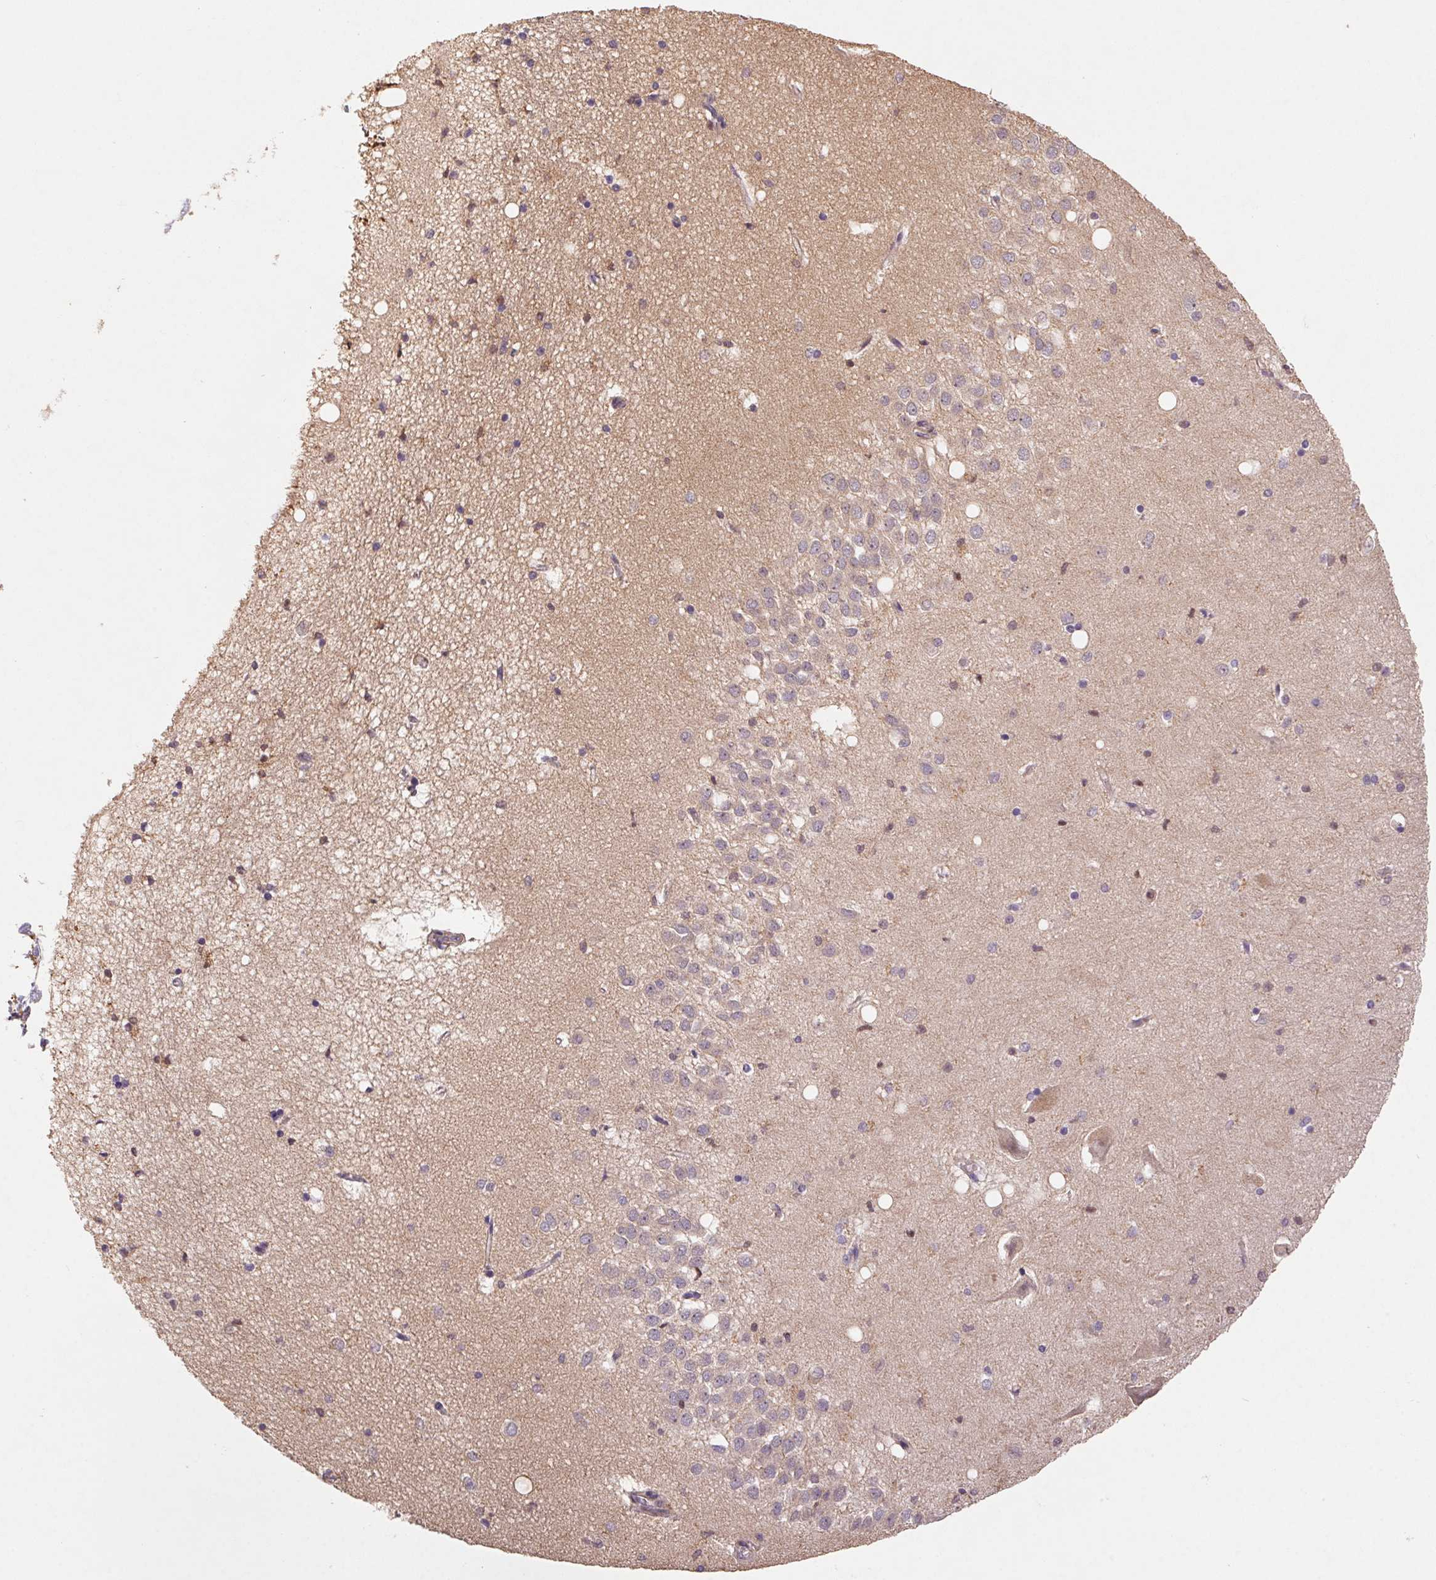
{"staining": {"intensity": "weak", "quantity": "25%-75%", "location": "cytoplasmic/membranous"}, "tissue": "hippocampus", "cell_type": "Glial cells", "image_type": "normal", "snomed": [{"axis": "morphology", "description": "Normal tissue, NOS"}, {"axis": "topography", "description": "Hippocampus"}], "caption": "Hippocampus stained with immunohistochemistry displays weak cytoplasmic/membranous expression in approximately 25%-75% of glial cells. The staining is performed using DAB brown chromogen to label protein expression. The nuclei are counter-stained blue using hematoxylin.", "gene": "ATG10", "patient": {"sex": "male", "age": 58}}